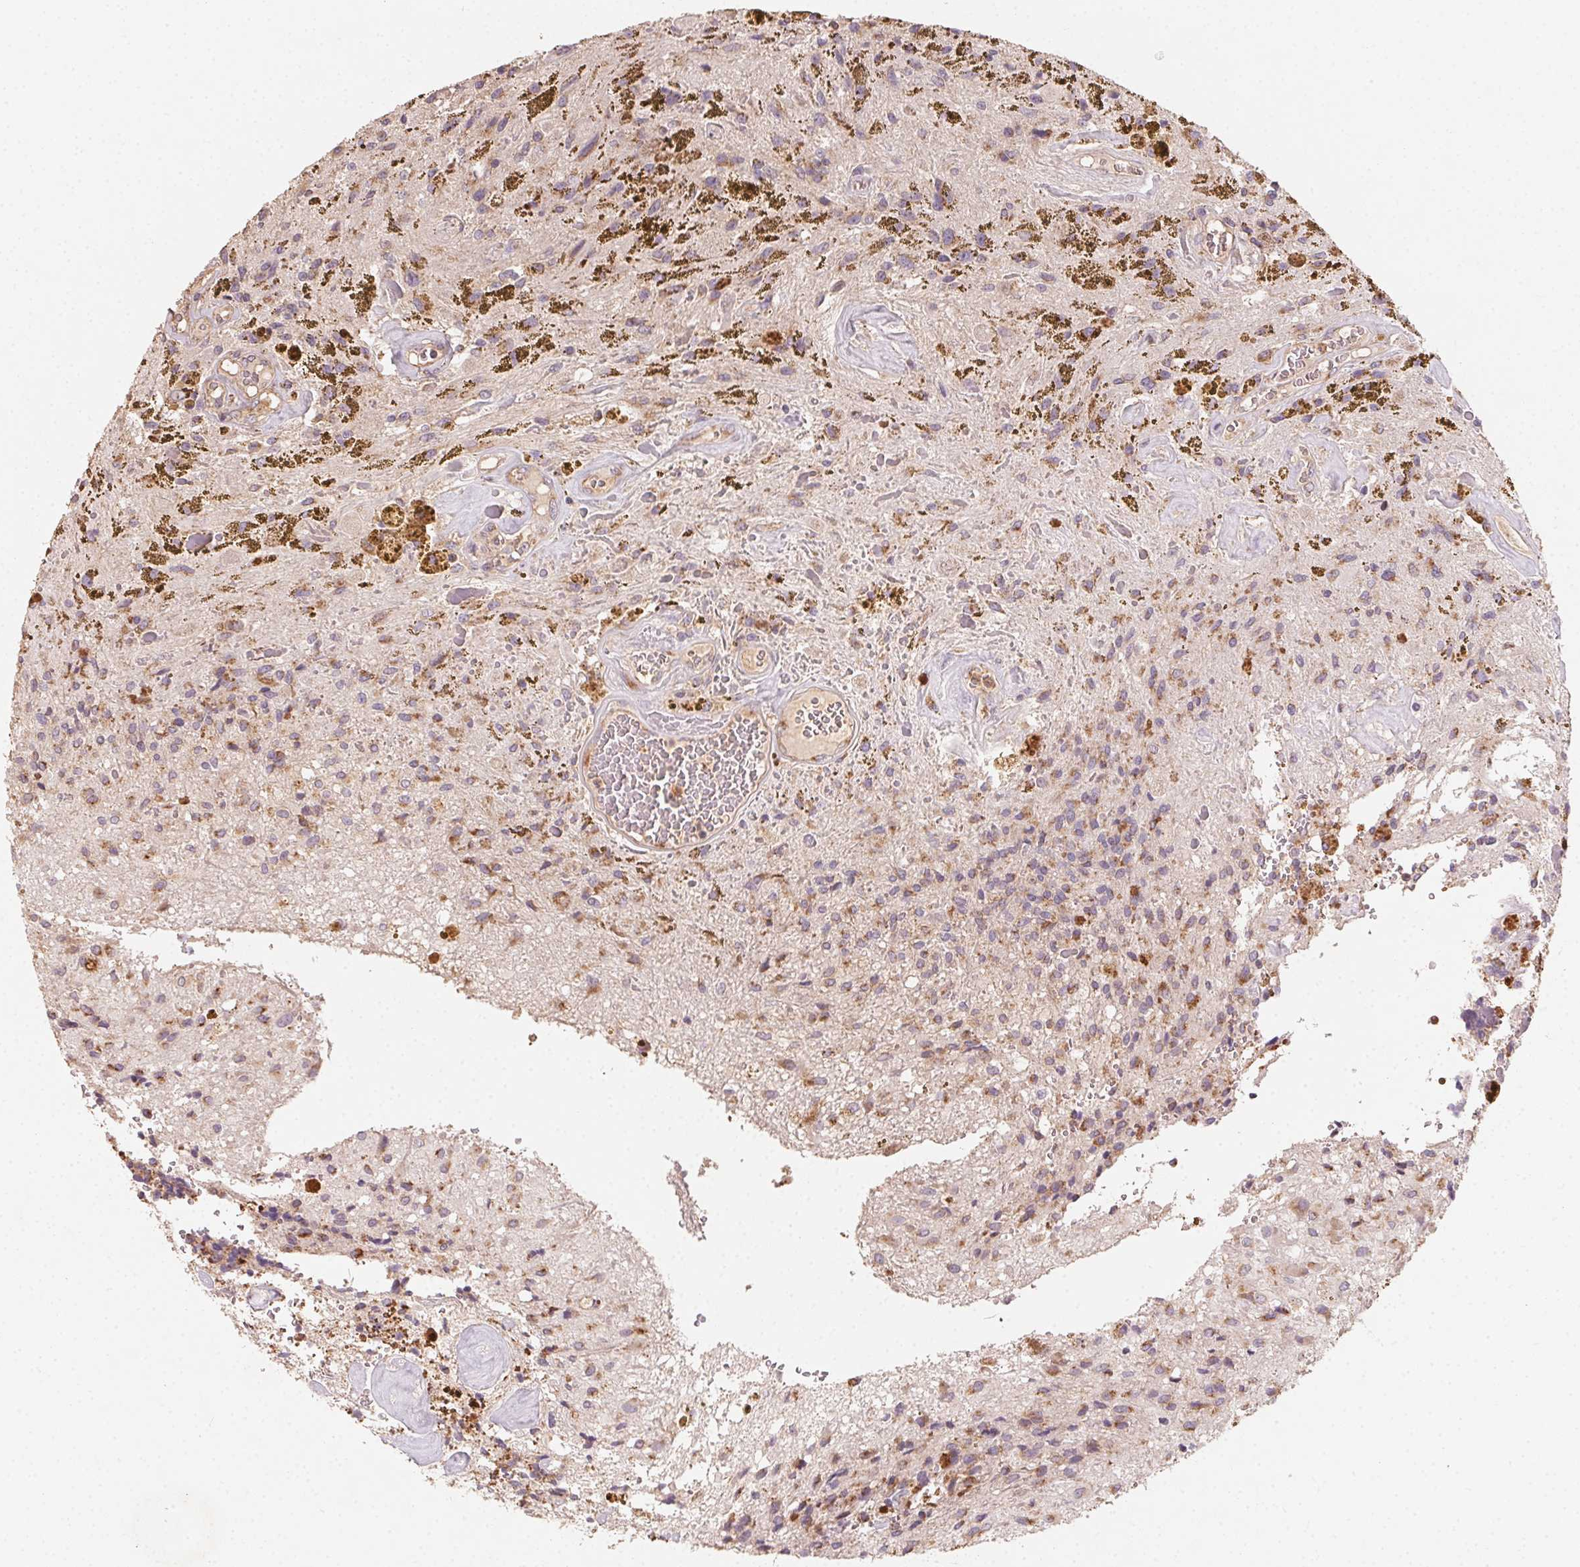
{"staining": {"intensity": "moderate", "quantity": "25%-75%", "location": "cytoplasmic/membranous"}, "tissue": "glioma", "cell_type": "Tumor cells", "image_type": "cancer", "snomed": [{"axis": "morphology", "description": "Glioma, malignant, Low grade"}, {"axis": "topography", "description": "Cerebellum"}], "caption": "Brown immunohistochemical staining in glioma reveals moderate cytoplasmic/membranous positivity in approximately 25%-75% of tumor cells.", "gene": "AP1S1", "patient": {"sex": "female", "age": 14}}